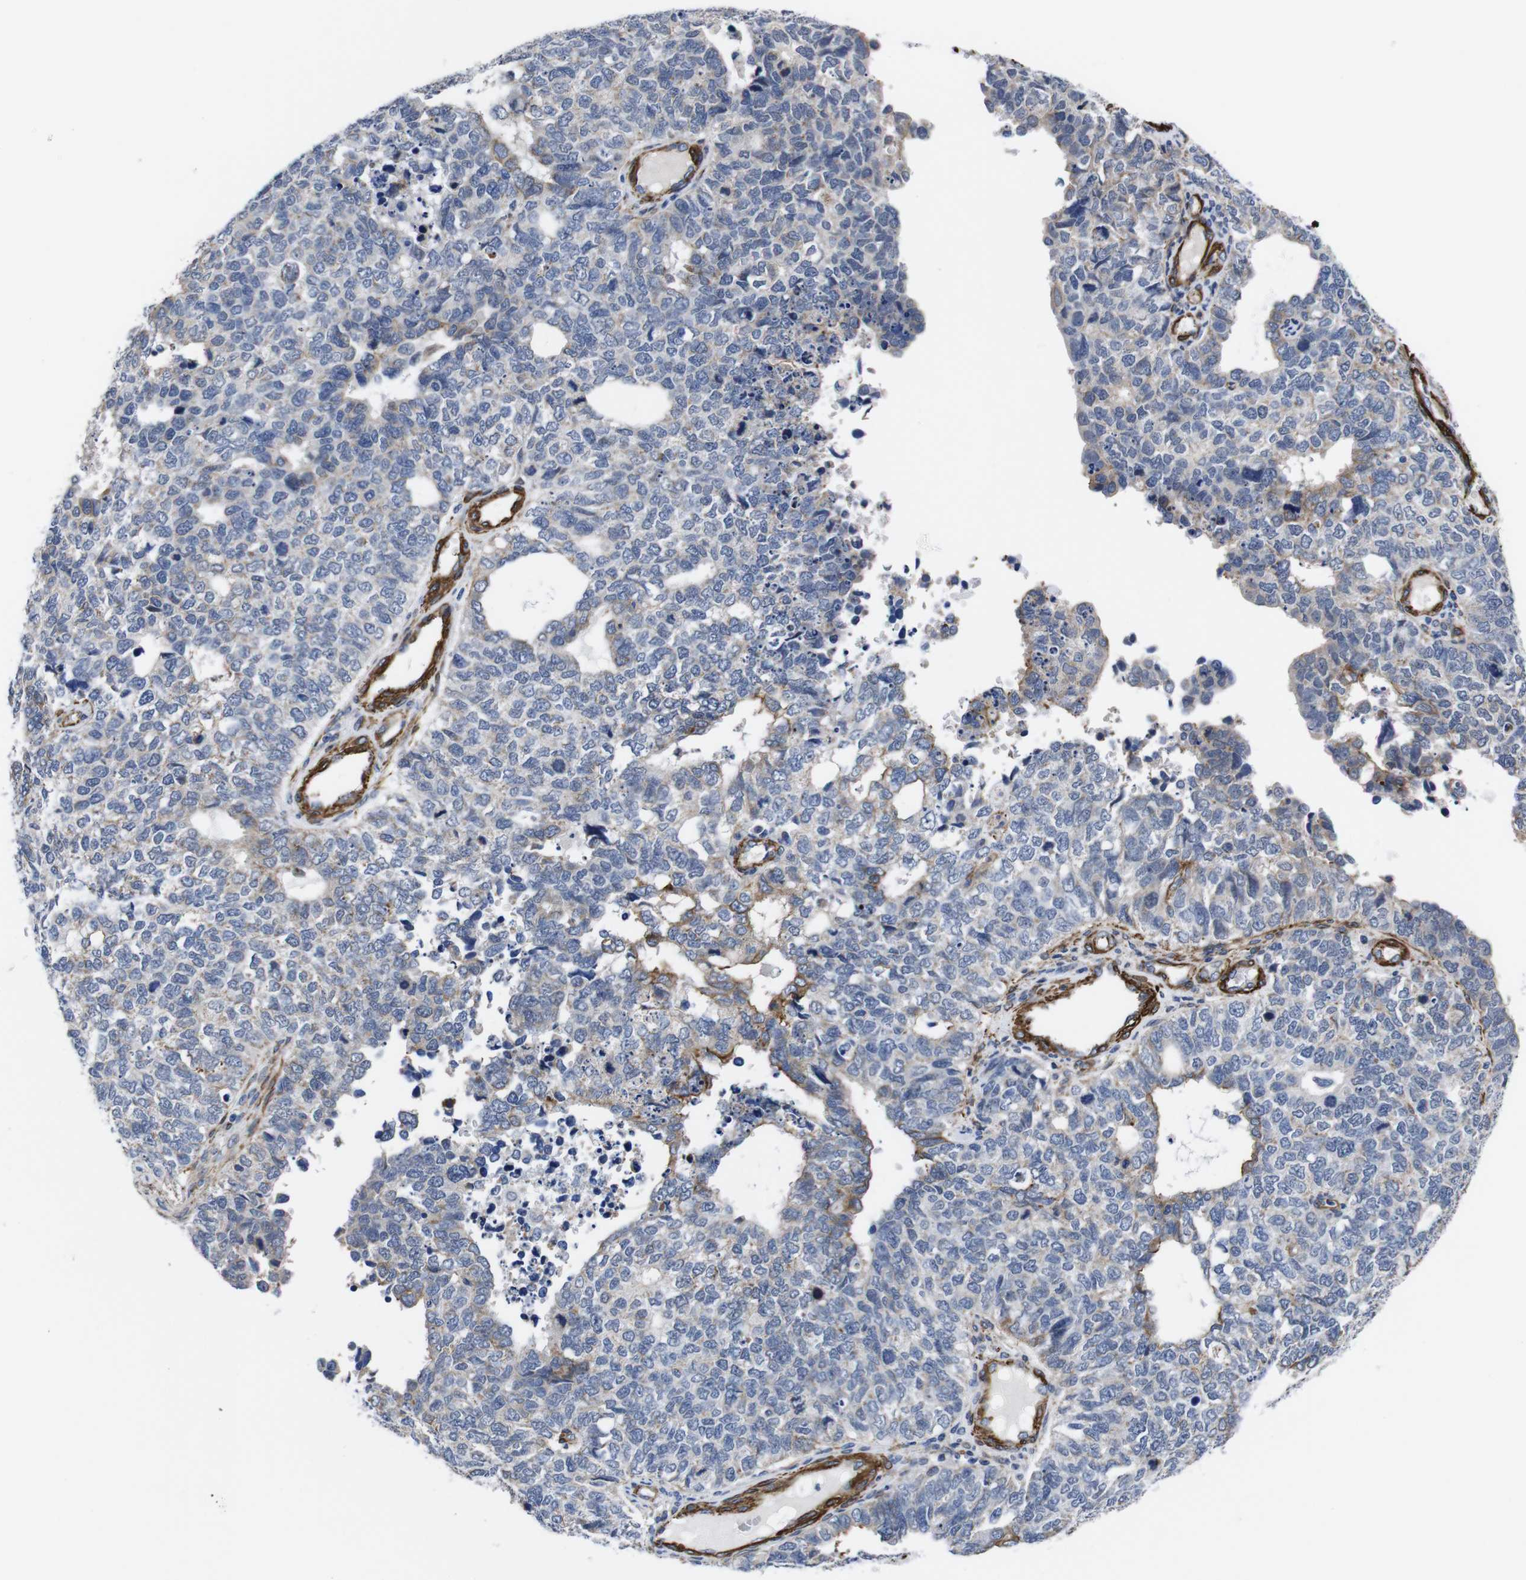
{"staining": {"intensity": "weak", "quantity": "<25%", "location": "cytoplasmic/membranous"}, "tissue": "cervical cancer", "cell_type": "Tumor cells", "image_type": "cancer", "snomed": [{"axis": "morphology", "description": "Squamous cell carcinoma, NOS"}, {"axis": "topography", "description": "Cervix"}], "caption": "A high-resolution micrograph shows immunohistochemistry staining of squamous cell carcinoma (cervical), which reveals no significant staining in tumor cells.", "gene": "WNT10A", "patient": {"sex": "female", "age": 63}}